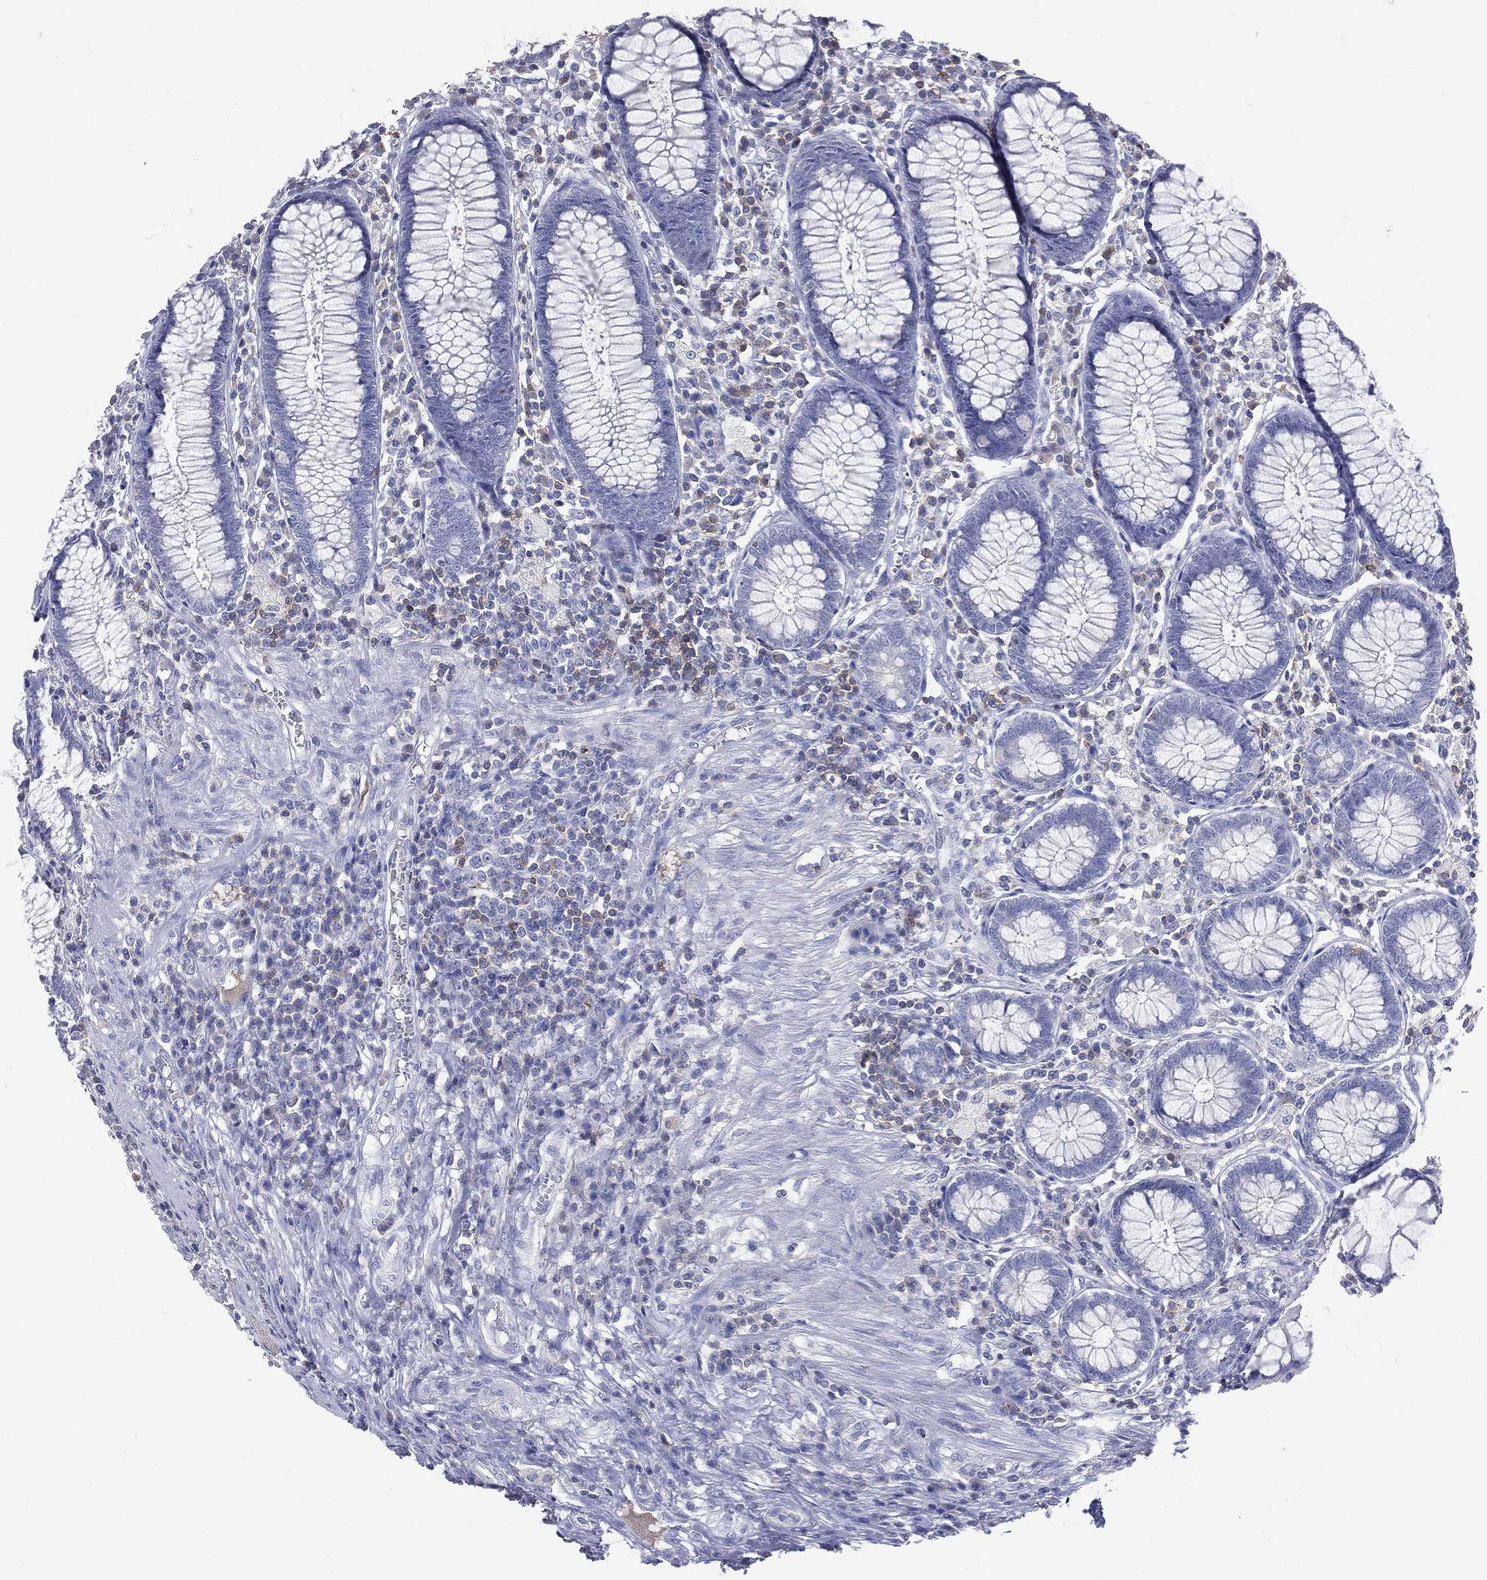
{"staining": {"intensity": "negative", "quantity": "none", "location": "none"}, "tissue": "colon", "cell_type": "Endothelial cells", "image_type": "normal", "snomed": [{"axis": "morphology", "description": "Normal tissue, NOS"}, {"axis": "topography", "description": "Colon"}], "caption": "An immunohistochemistry (IHC) micrograph of normal colon is shown. There is no staining in endothelial cells of colon. Brightfield microscopy of immunohistochemistry (IHC) stained with DAB (3,3'-diaminobenzidine) (brown) and hematoxylin (blue), captured at high magnification.", "gene": "LAT", "patient": {"sex": "male", "age": 65}}